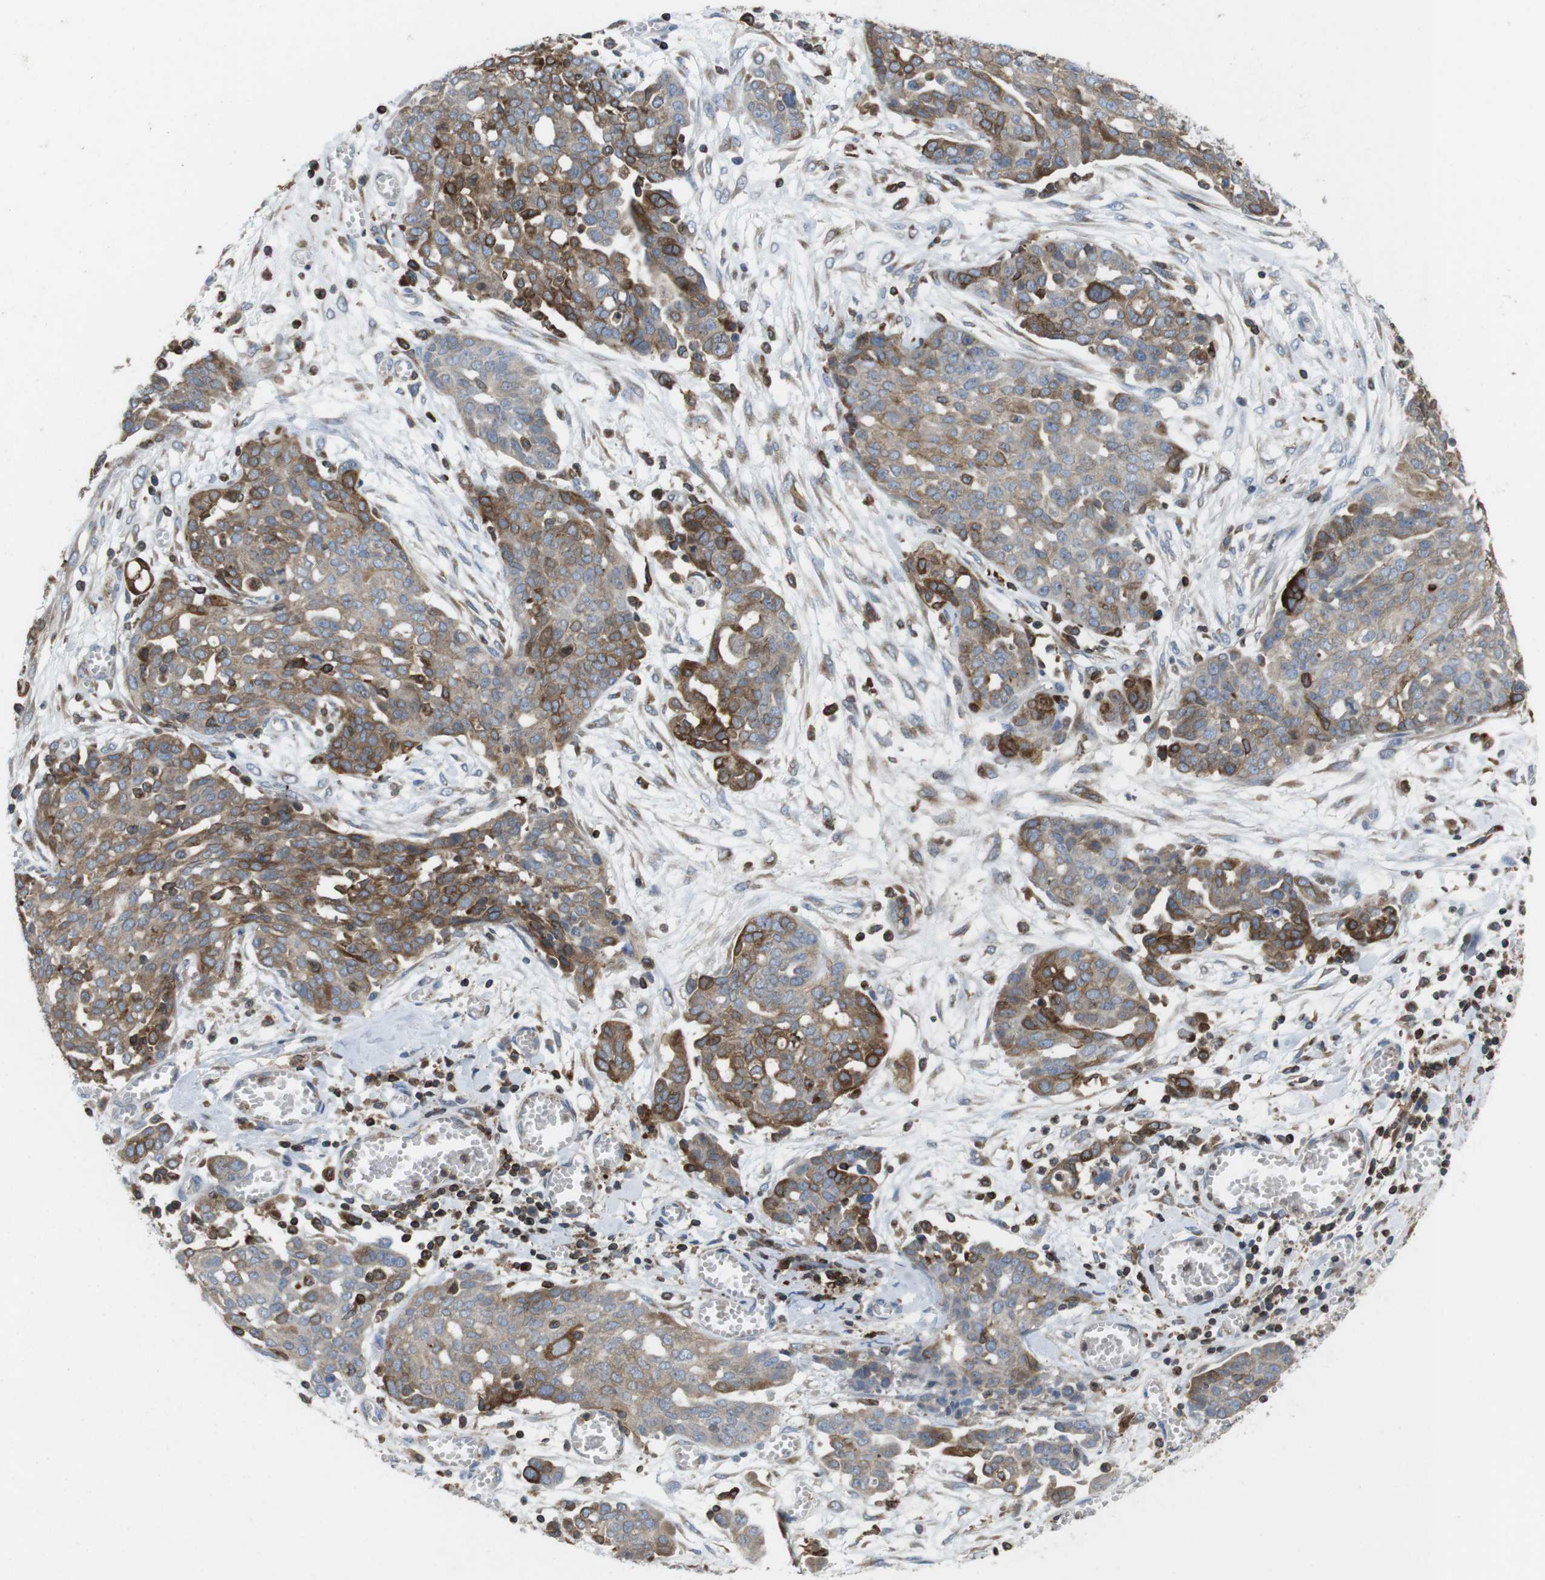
{"staining": {"intensity": "moderate", "quantity": ">75%", "location": "cytoplasmic/membranous"}, "tissue": "ovarian cancer", "cell_type": "Tumor cells", "image_type": "cancer", "snomed": [{"axis": "morphology", "description": "Cystadenocarcinoma, serous, NOS"}, {"axis": "topography", "description": "Soft tissue"}, {"axis": "topography", "description": "Ovary"}], "caption": "Ovarian cancer (serous cystadenocarcinoma) tissue exhibits moderate cytoplasmic/membranous positivity in approximately >75% of tumor cells, visualized by immunohistochemistry.", "gene": "ARL6IP5", "patient": {"sex": "female", "age": 57}}